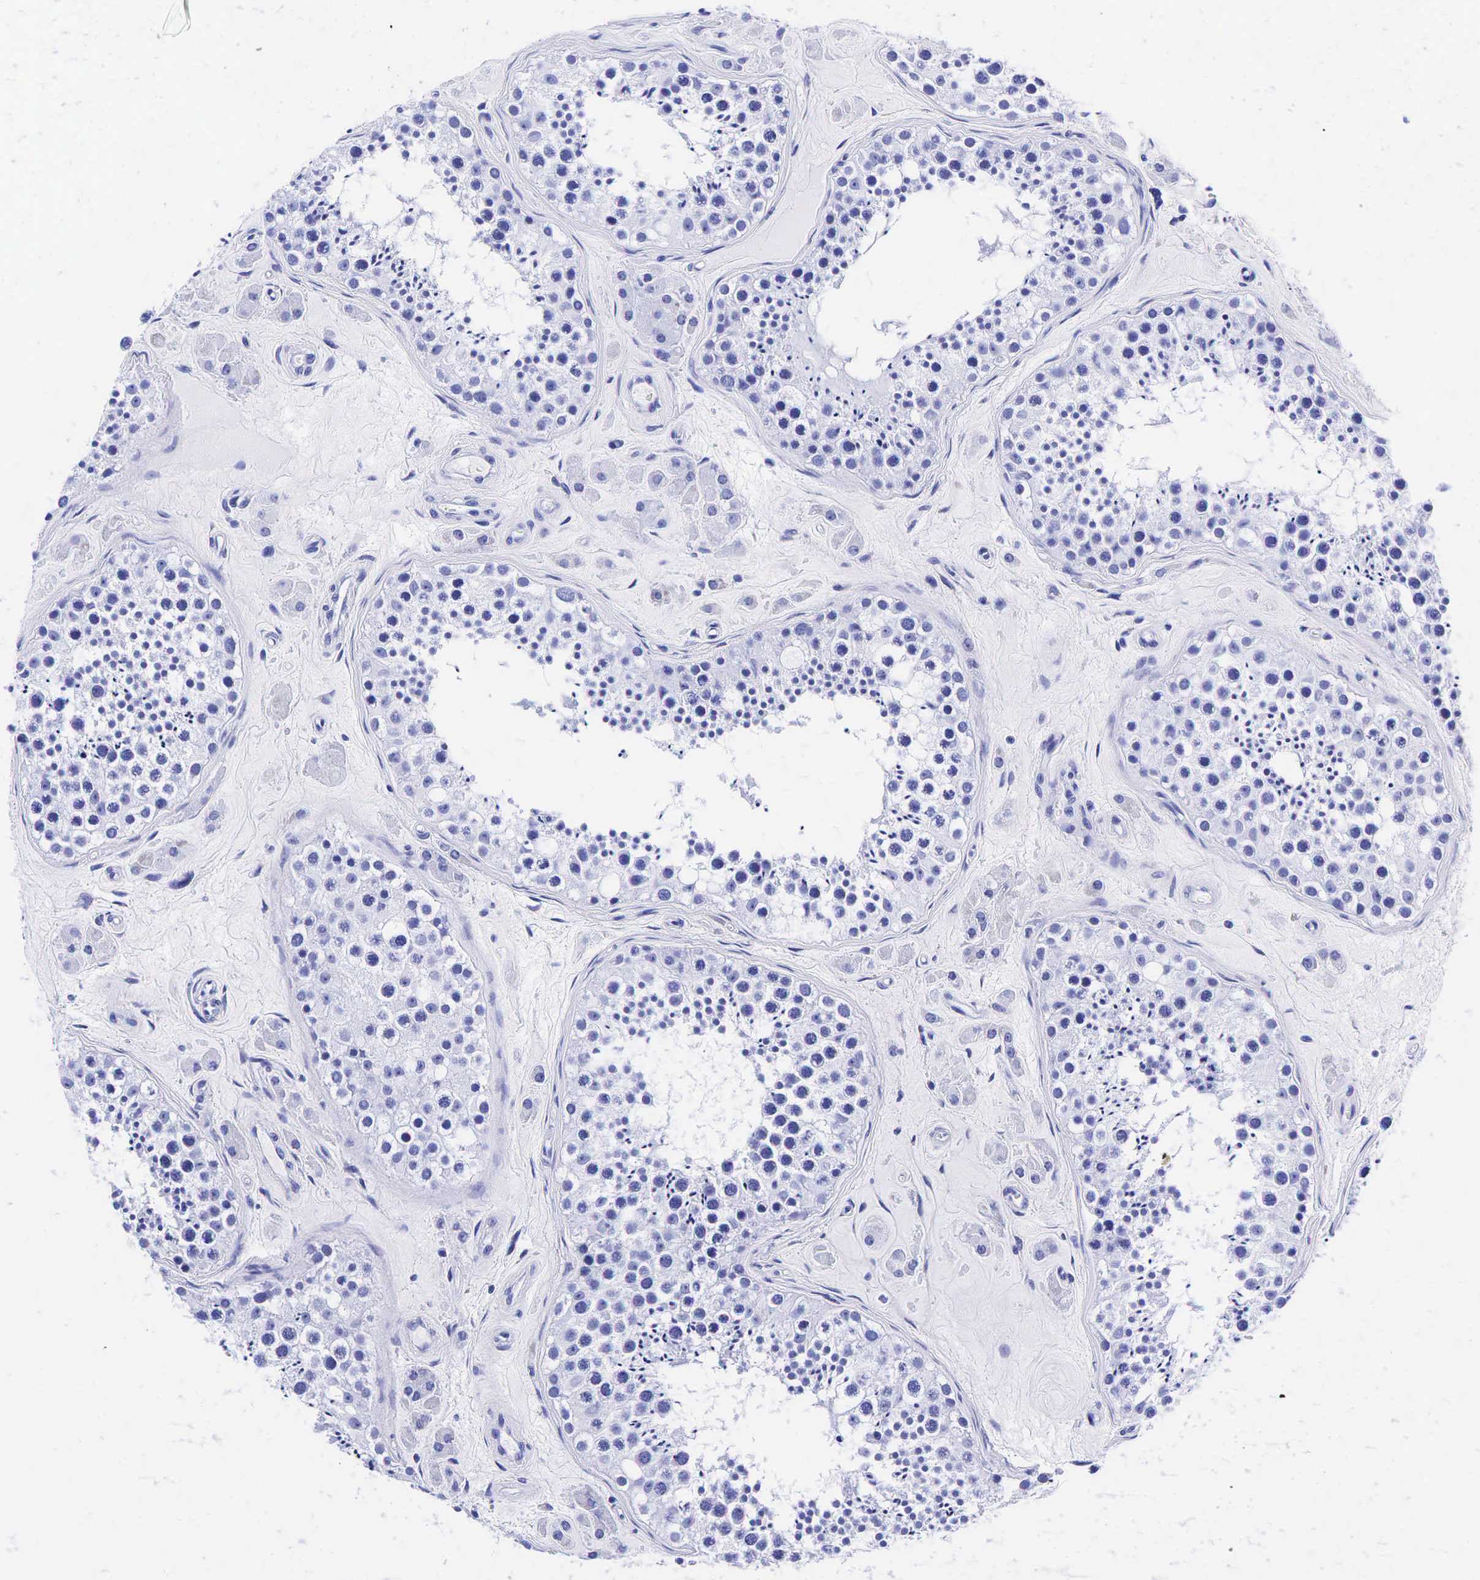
{"staining": {"intensity": "negative", "quantity": "none", "location": "none"}, "tissue": "testis", "cell_type": "Cells in seminiferous ducts", "image_type": "normal", "snomed": [{"axis": "morphology", "description": "Normal tissue, NOS"}, {"axis": "topography", "description": "Testis"}], "caption": "Immunohistochemistry (IHC) histopathology image of unremarkable testis: human testis stained with DAB shows no significant protein staining in cells in seminiferous ducts.", "gene": "GAST", "patient": {"sex": "male", "age": 38}}